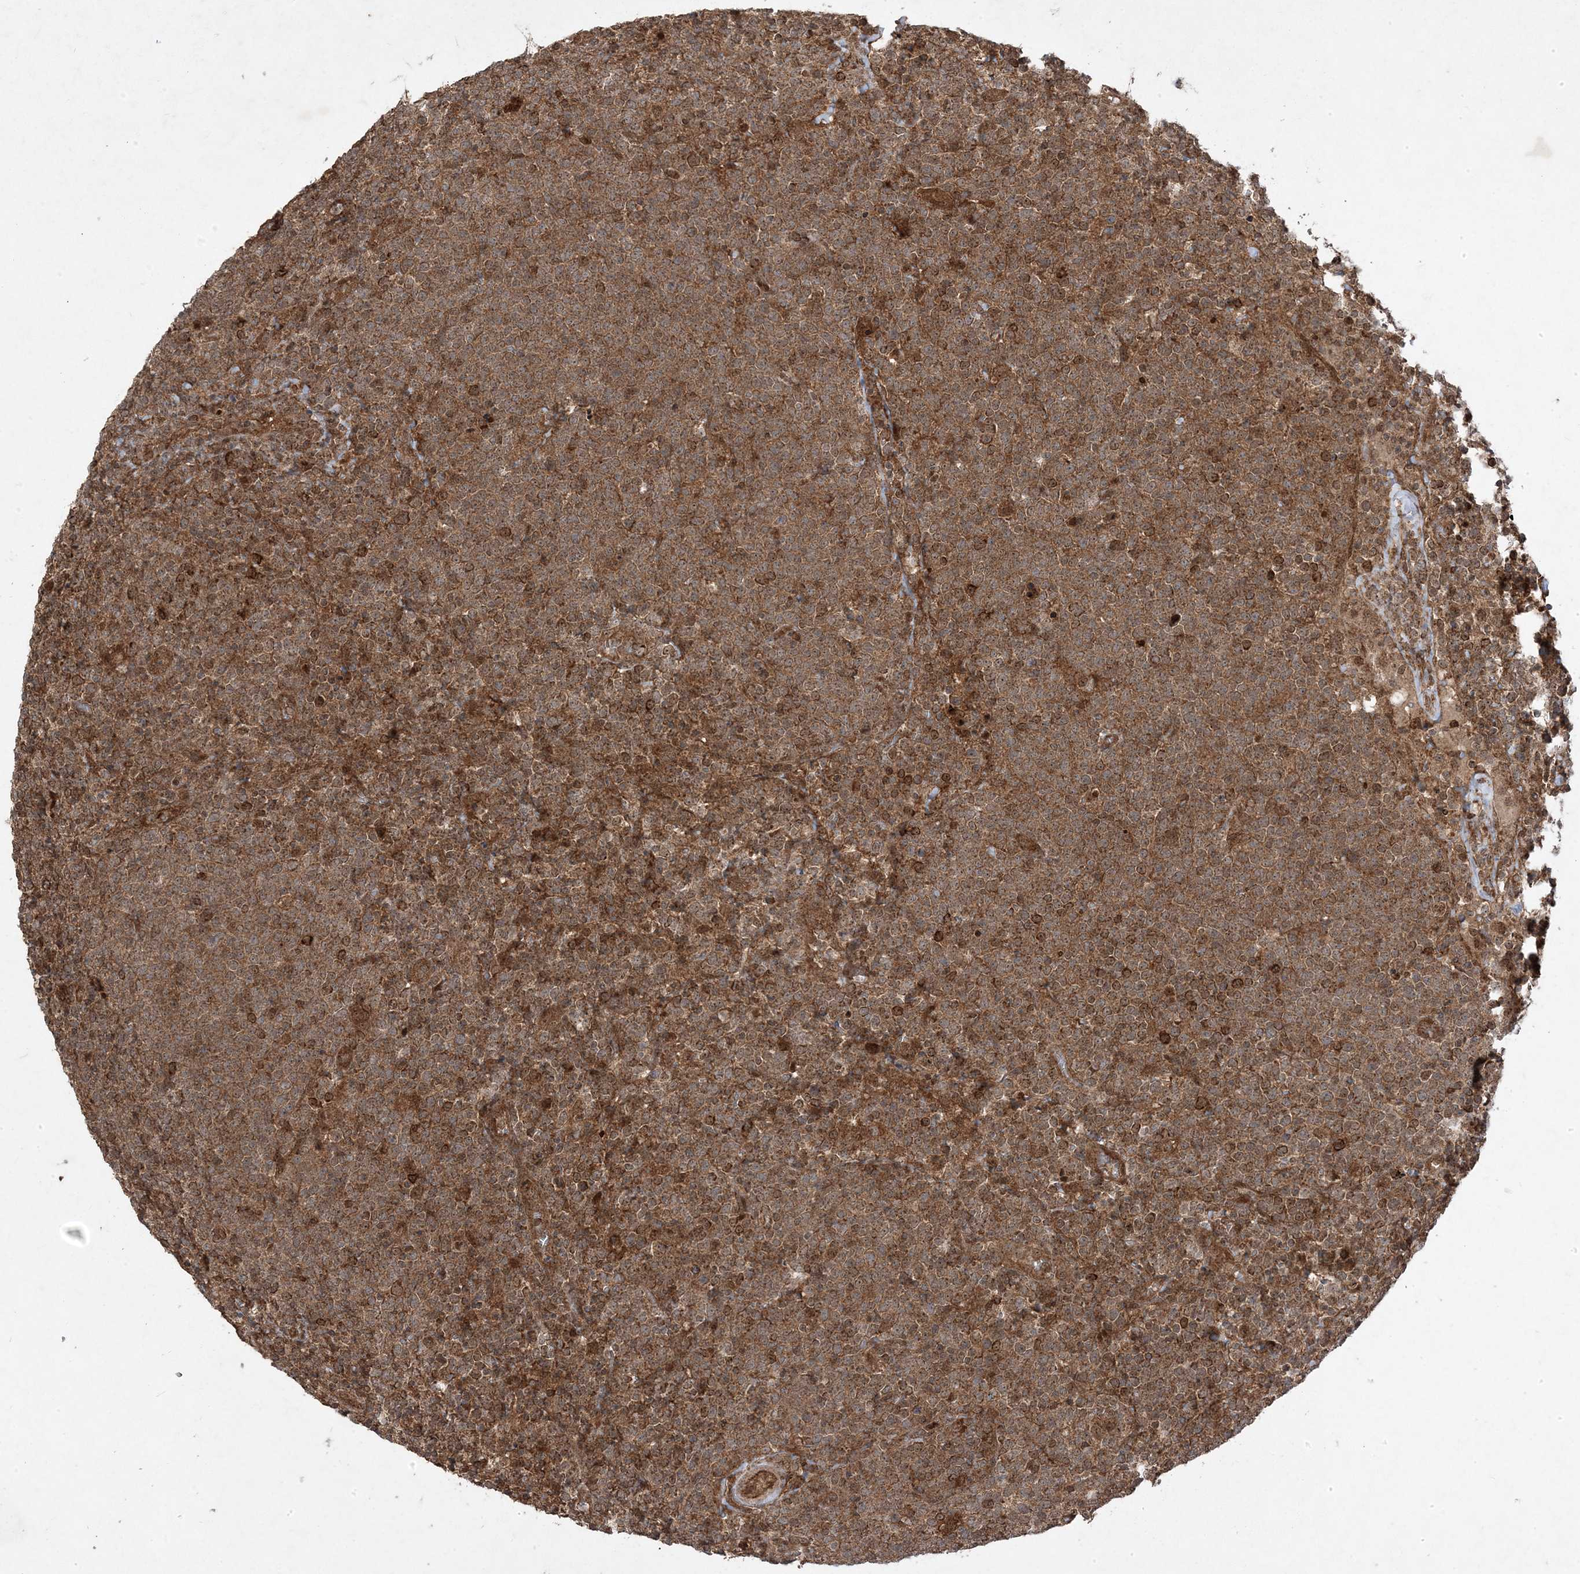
{"staining": {"intensity": "moderate", "quantity": ">75%", "location": "cytoplasmic/membranous,nuclear"}, "tissue": "lymphoma", "cell_type": "Tumor cells", "image_type": "cancer", "snomed": [{"axis": "morphology", "description": "Malignant lymphoma, non-Hodgkin's type, High grade"}, {"axis": "topography", "description": "Lymph node"}], "caption": "High-grade malignant lymphoma, non-Hodgkin's type stained for a protein demonstrates moderate cytoplasmic/membranous and nuclear positivity in tumor cells.", "gene": "PLEKHM2", "patient": {"sex": "male", "age": 61}}